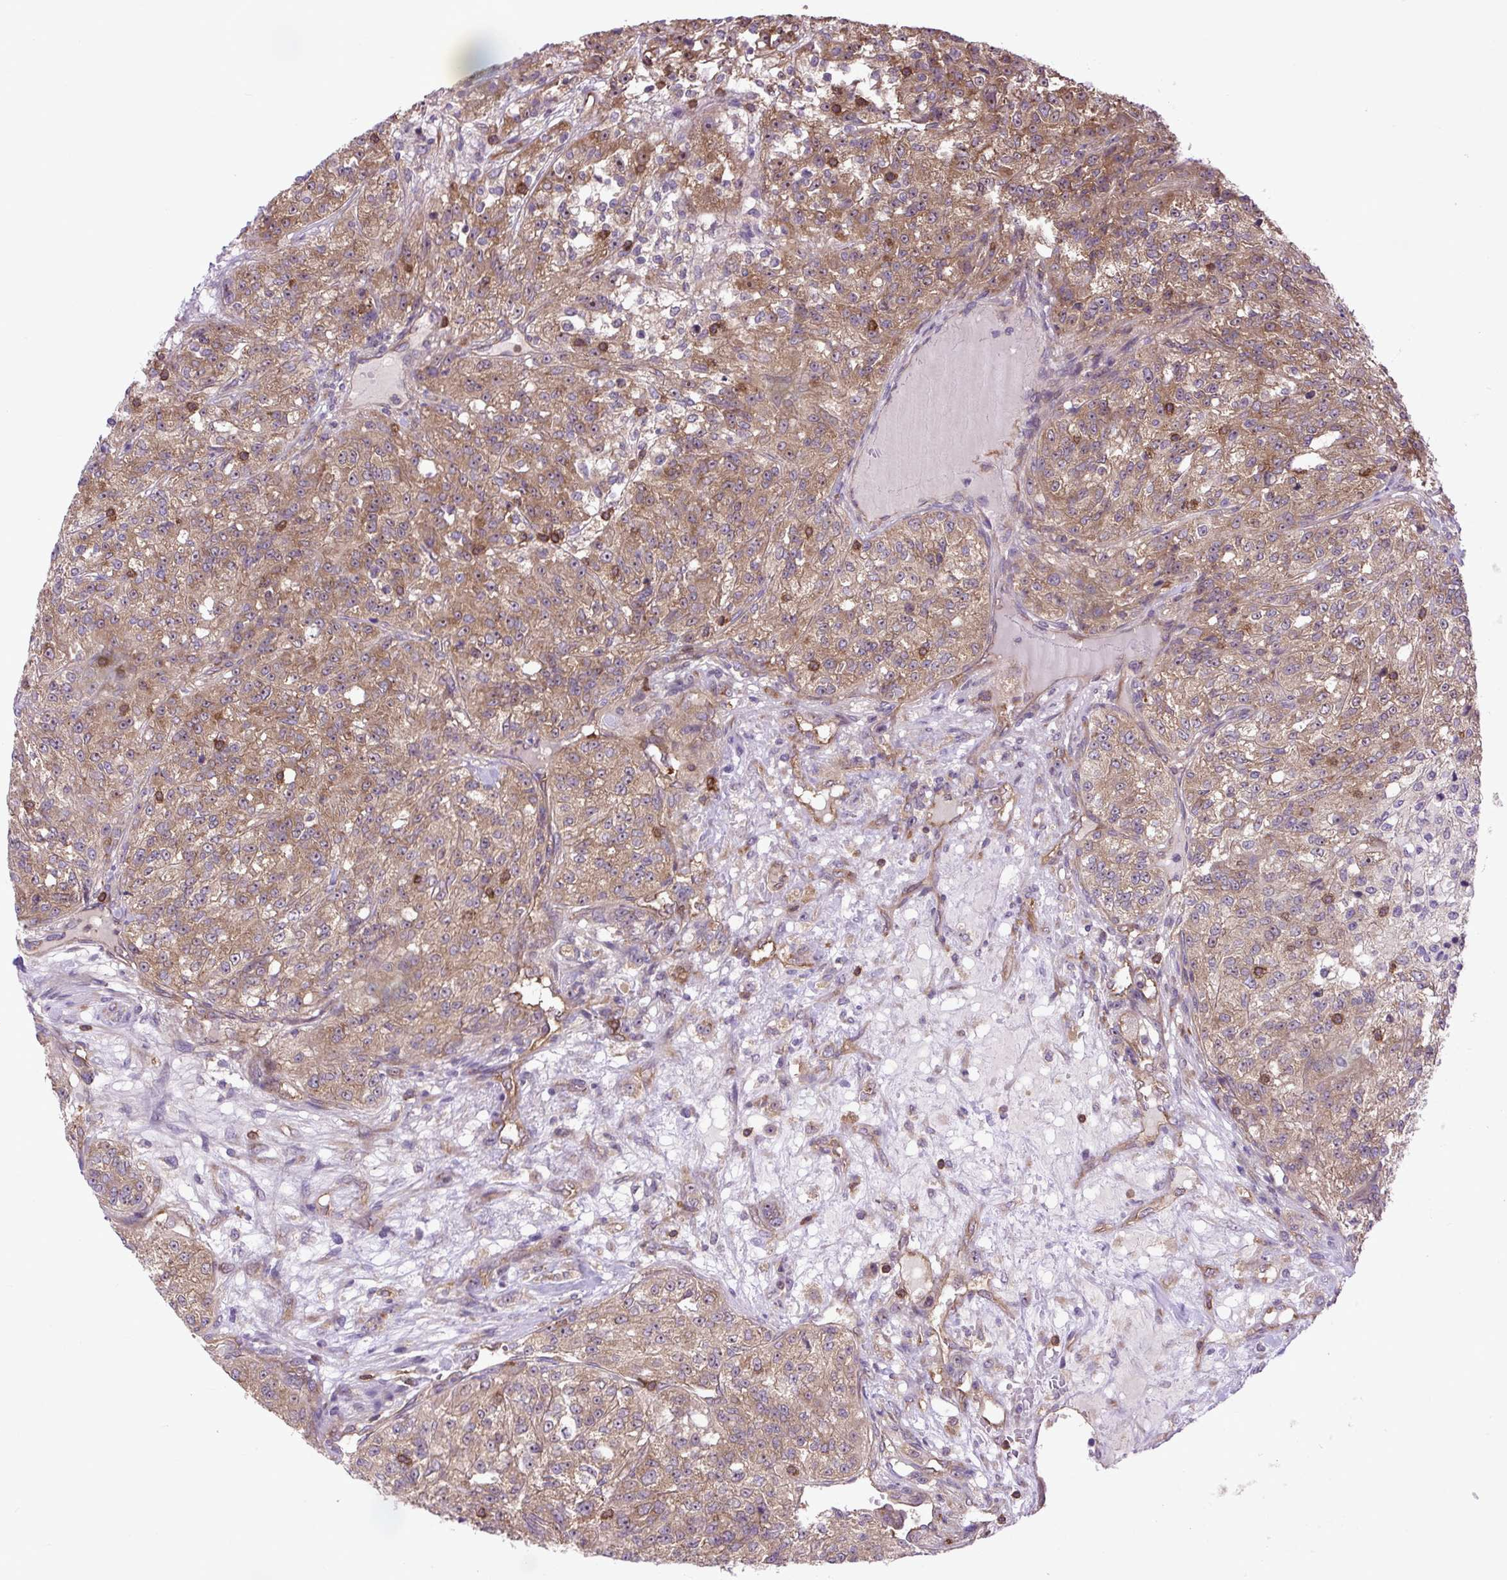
{"staining": {"intensity": "moderate", "quantity": ">75%", "location": "cytoplasmic/membranous,nuclear"}, "tissue": "renal cancer", "cell_type": "Tumor cells", "image_type": "cancer", "snomed": [{"axis": "morphology", "description": "Adenocarcinoma, NOS"}, {"axis": "topography", "description": "Kidney"}], "caption": "Renal adenocarcinoma tissue displays moderate cytoplasmic/membranous and nuclear expression in about >75% of tumor cells The protein is shown in brown color, while the nuclei are stained blue.", "gene": "PLCG1", "patient": {"sex": "female", "age": 63}}